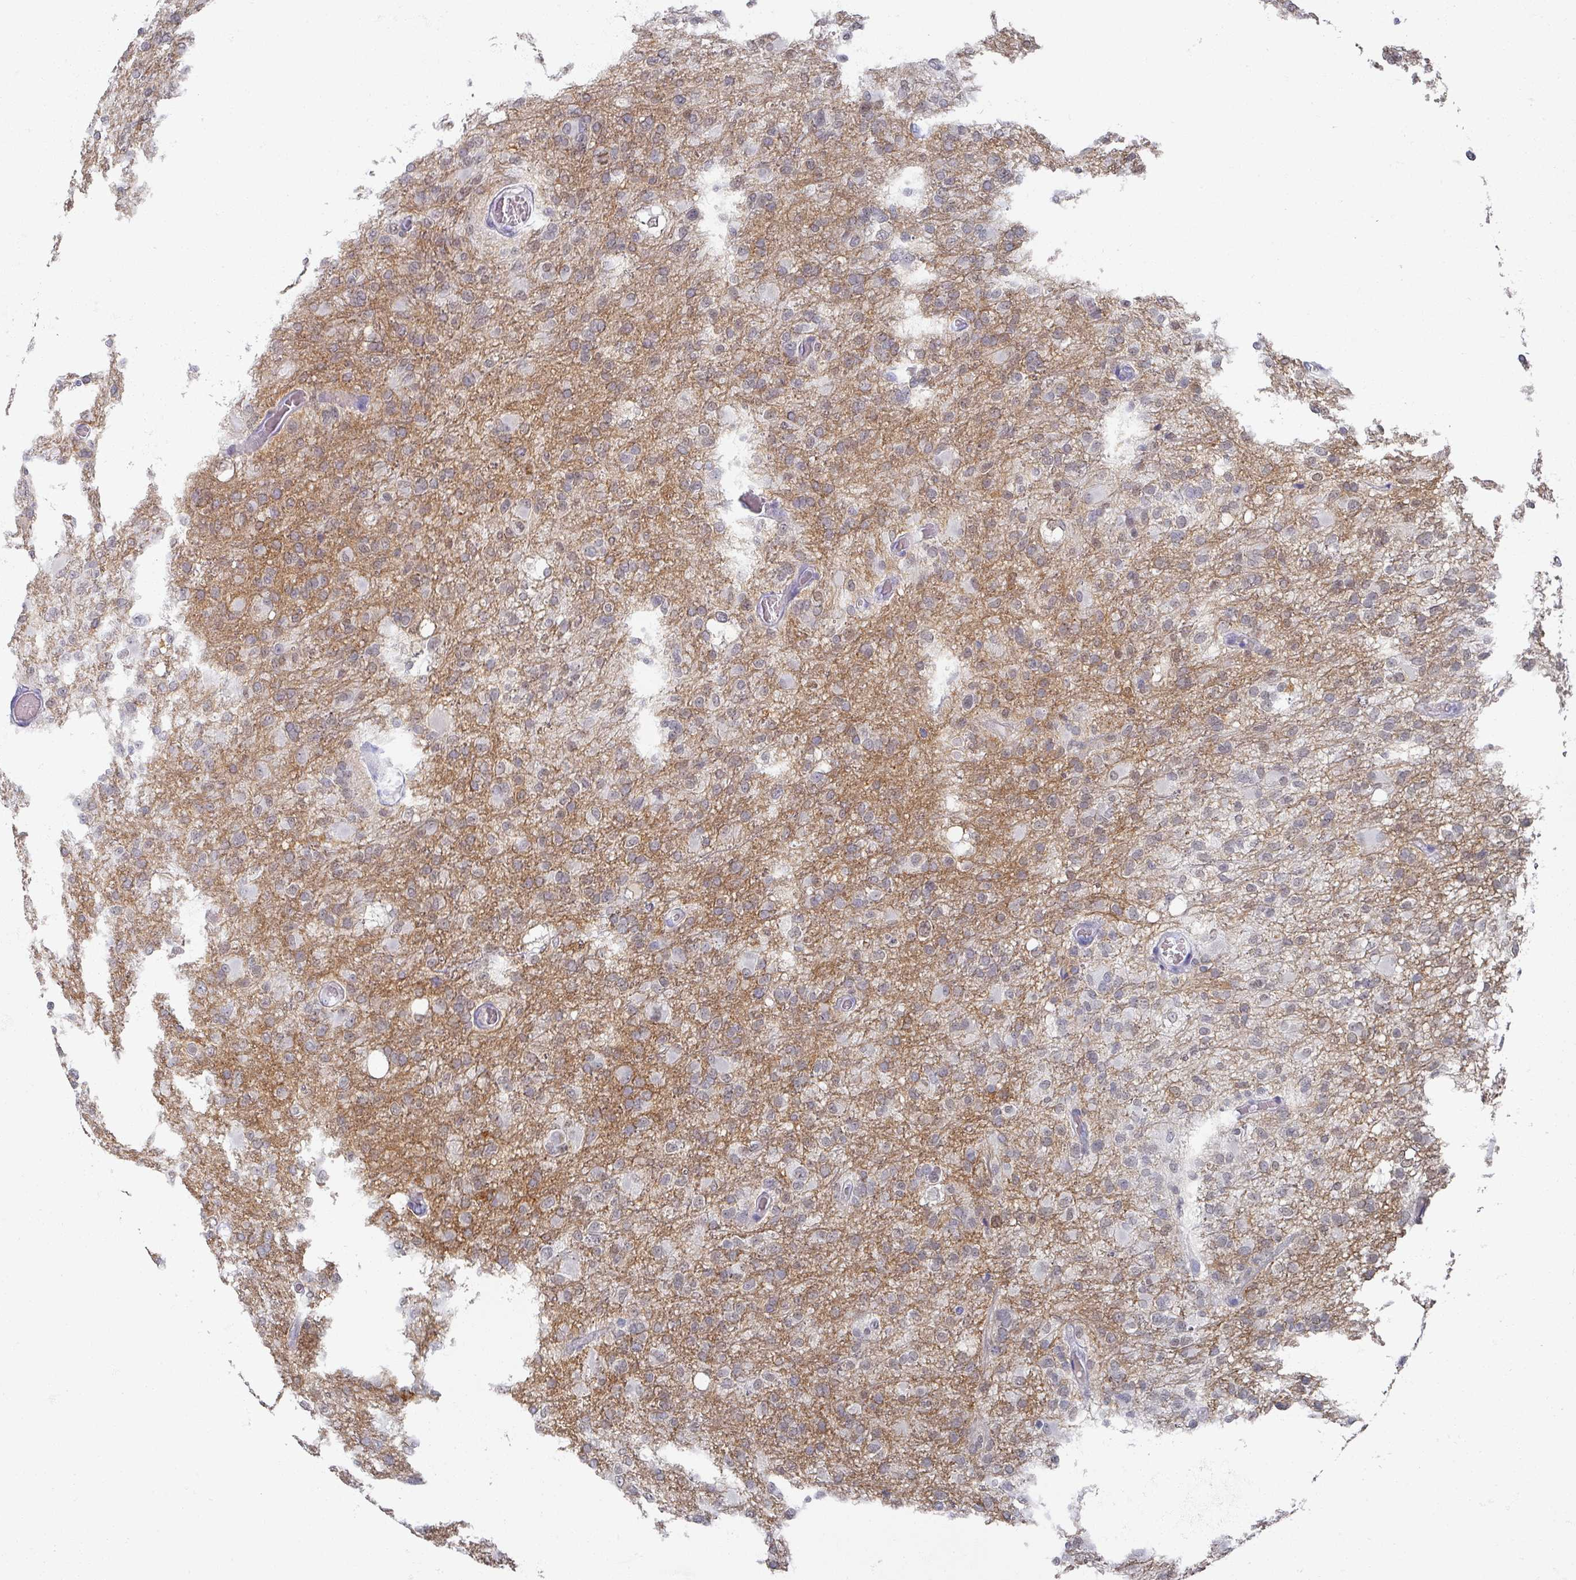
{"staining": {"intensity": "negative", "quantity": "none", "location": "none"}, "tissue": "glioma", "cell_type": "Tumor cells", "image_type": "cancer", "snomed": [{"axis": "morphology", "description": "Glioma, malignant, High grade"}, {"axis": "topography", "description": "Brain"}], "caption": "Tumor cells are negative for brown protein staining in malignant glioma (high-grade).", "gene": "OMG", "patient": {"sex": "female", "age": 74}}